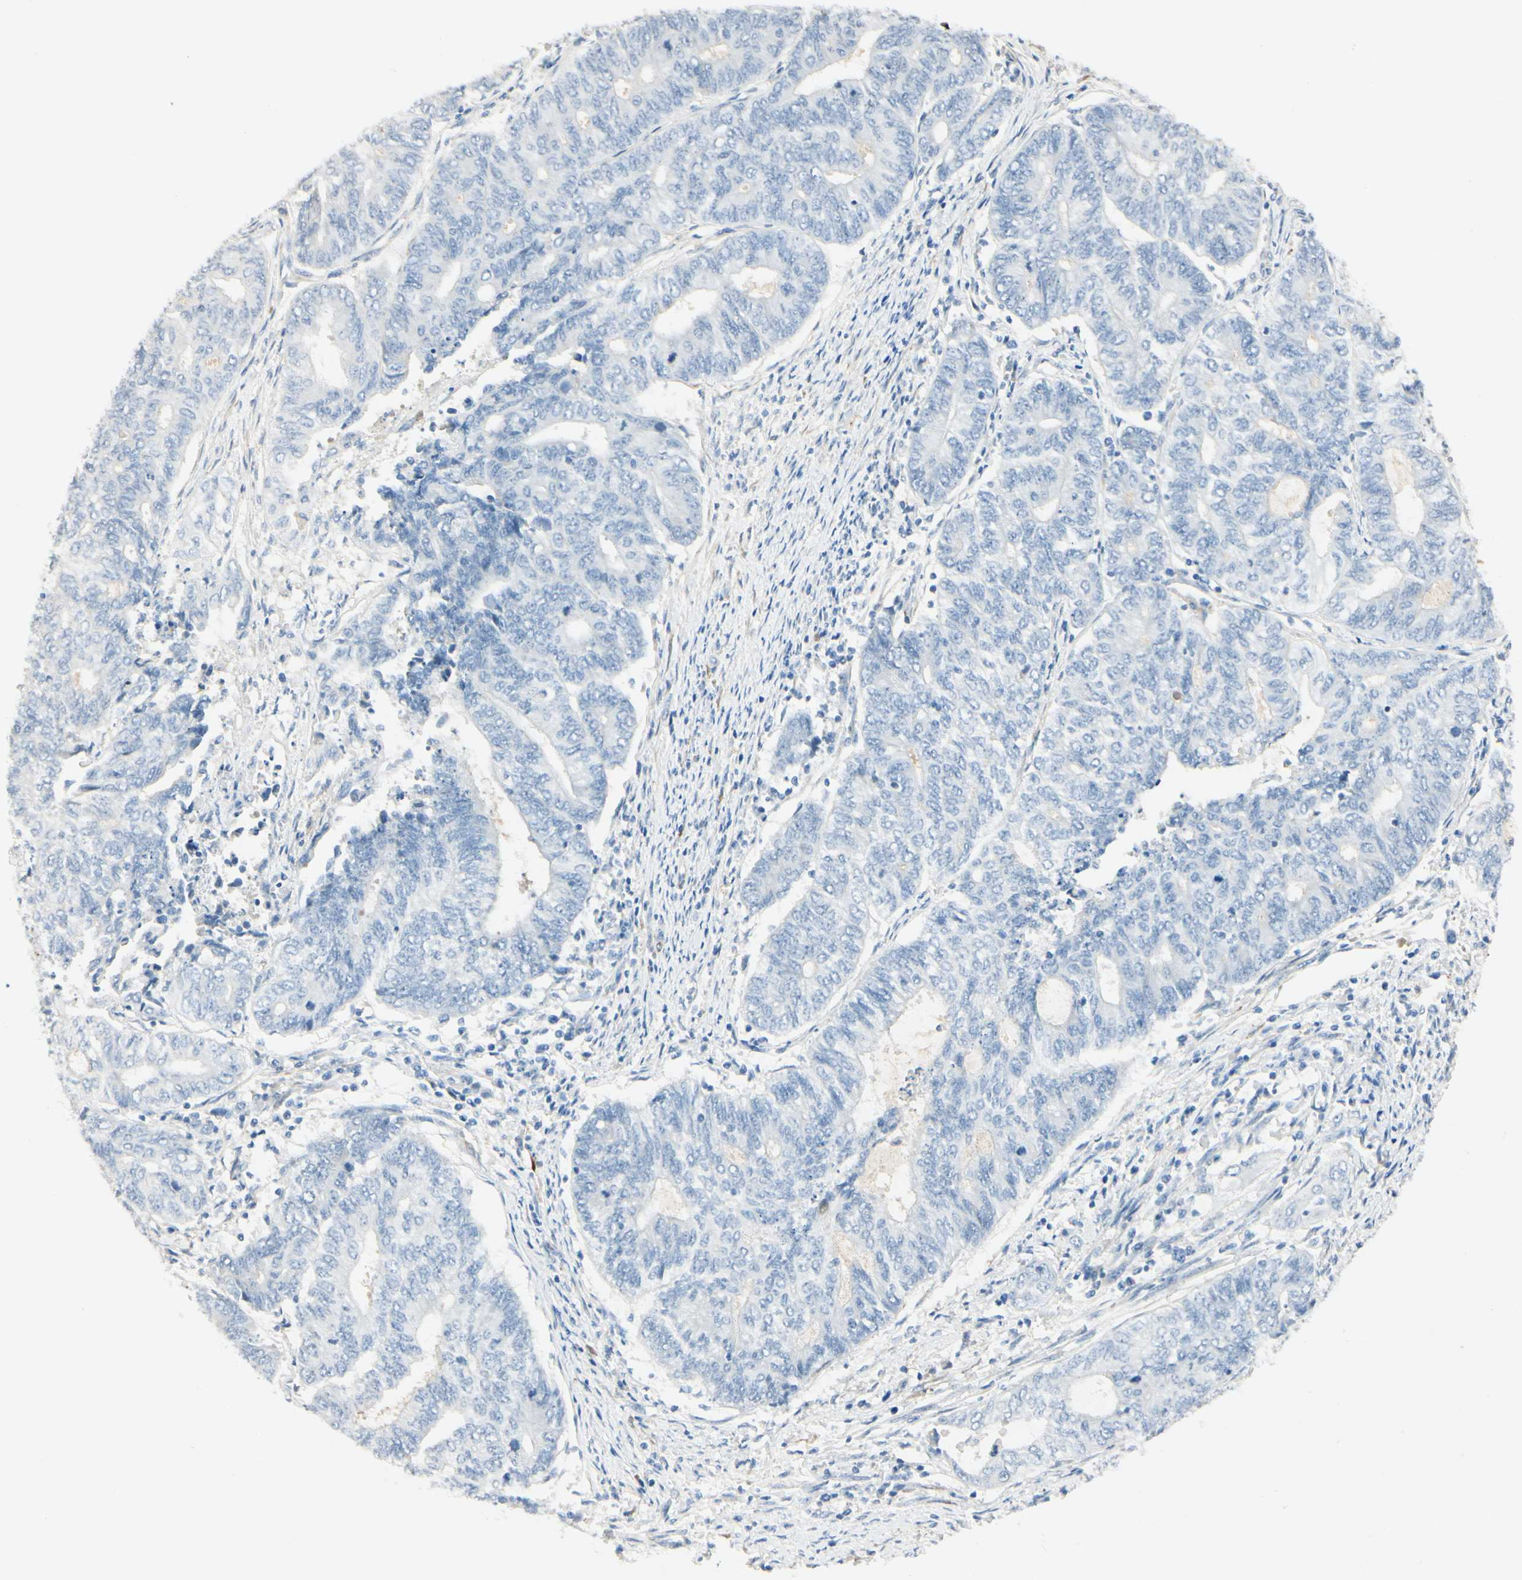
{"staining": {"intensity": "negative", "quantity": "none", "location": "none"}, "tissue": "endometrial cancer", "cell_type": "Tumor cells", "image_type": "cancer", "snomed": [{"axis": "morphology", "description": "Adenocarcinoma, NOS"}, {"axis": "topography", "description": "Uterus"}, {"axis": "topography", "description": "Endometrium"}], "caption": "This is an immunohistochemistry (IHC) image of adenocarcinoma (endometrial). There is no positivity in tumor cells.", "gene": "AMPH", "patient": {"sex": "female", "age": 70}}